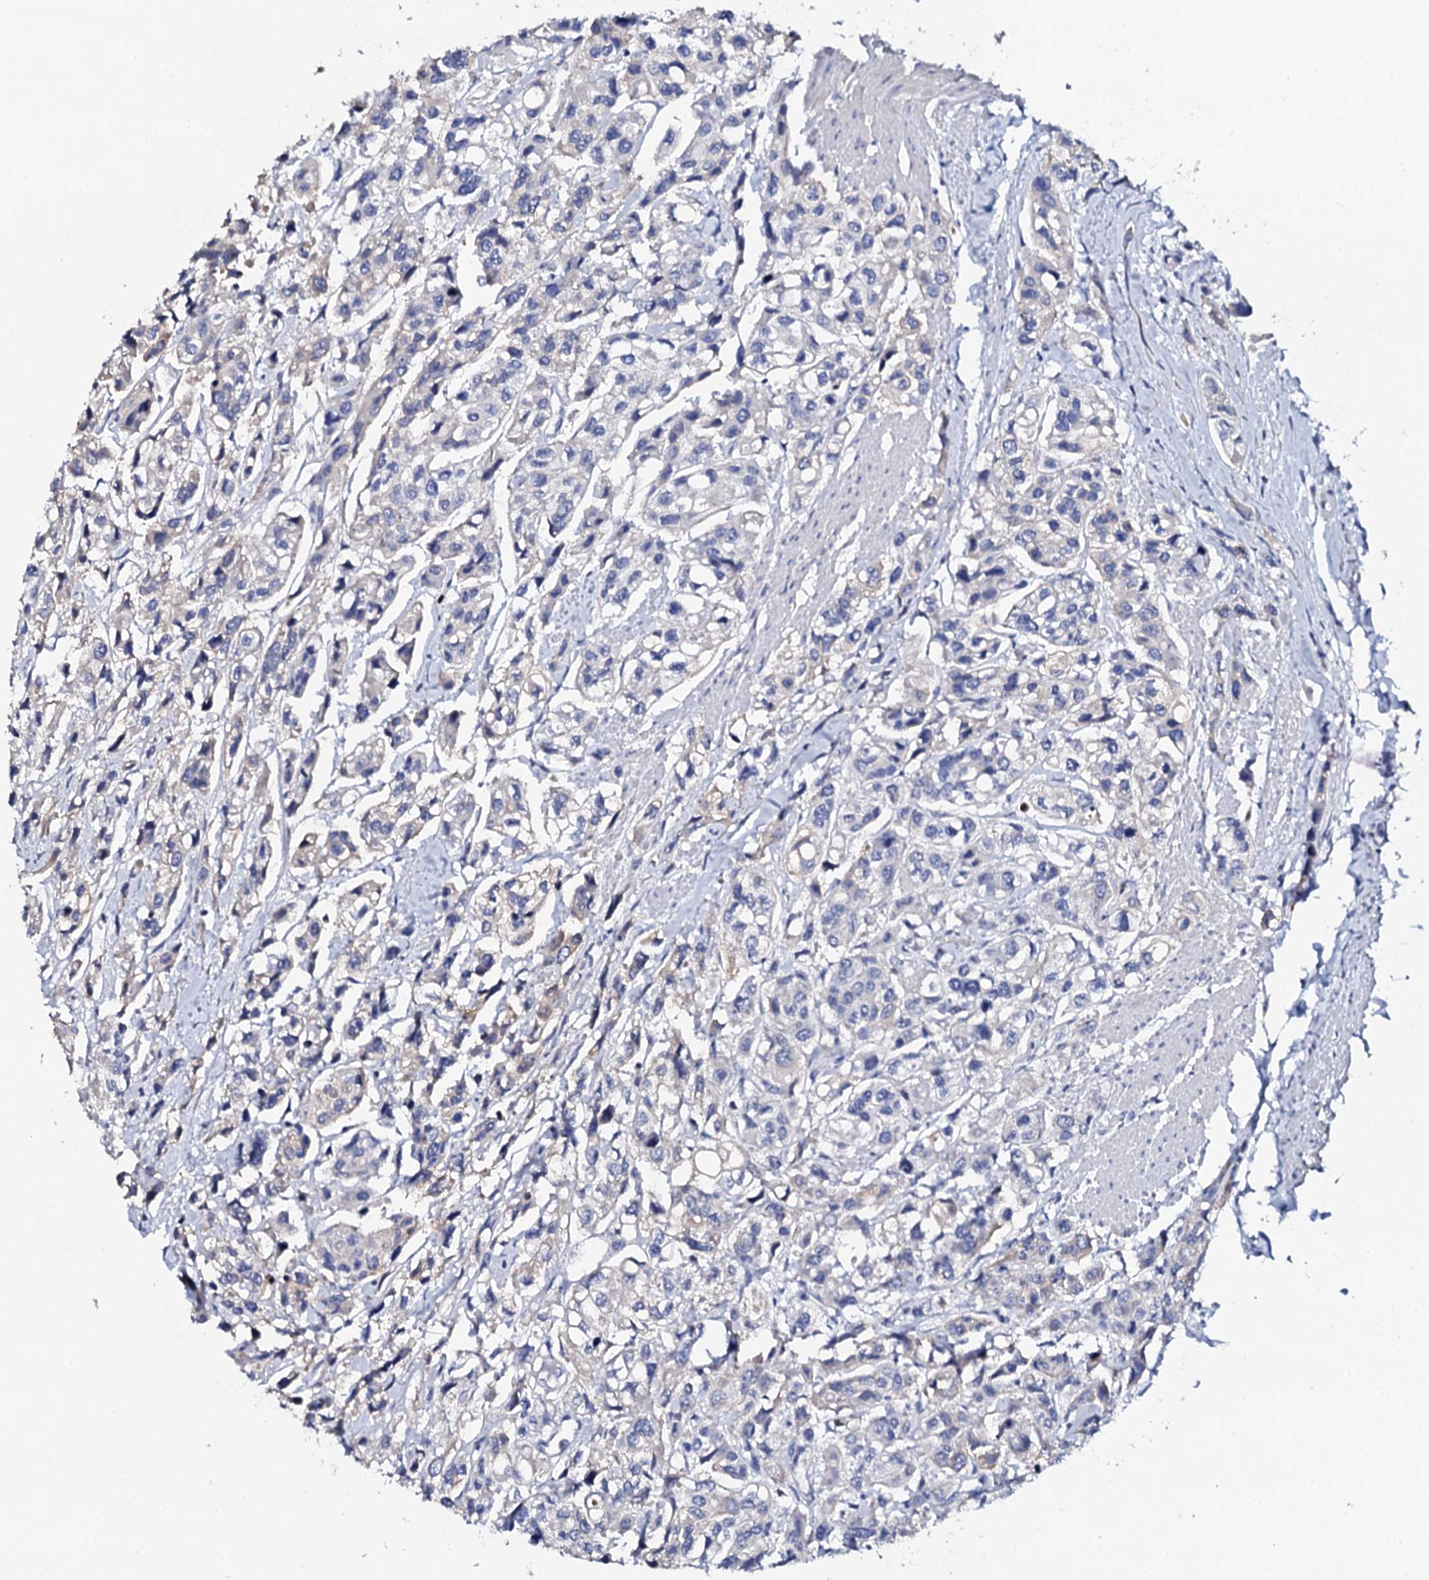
{"staining": {"intensity": "negative", "quantity": "none", "location": "none"}, "tissue": "urothelial cancer", "cell_type": "Tumor cells", "image_type": "cancer", "snomed": [{"axis": "morphology", "description": "Urothelial carcinoma, High grade"}, {"axis": "topography", "description": "Urinary bladder"}], "caption": "Immunohistochemistry photomicrograph of neoplastic tissue: urothelial cancer stained with DAB (3,3'-diaminobenzidine) reveals no significant protein staining in tumor cells.", "gene": "NAA16", "patient": {"sex": "male", "age": 67}}